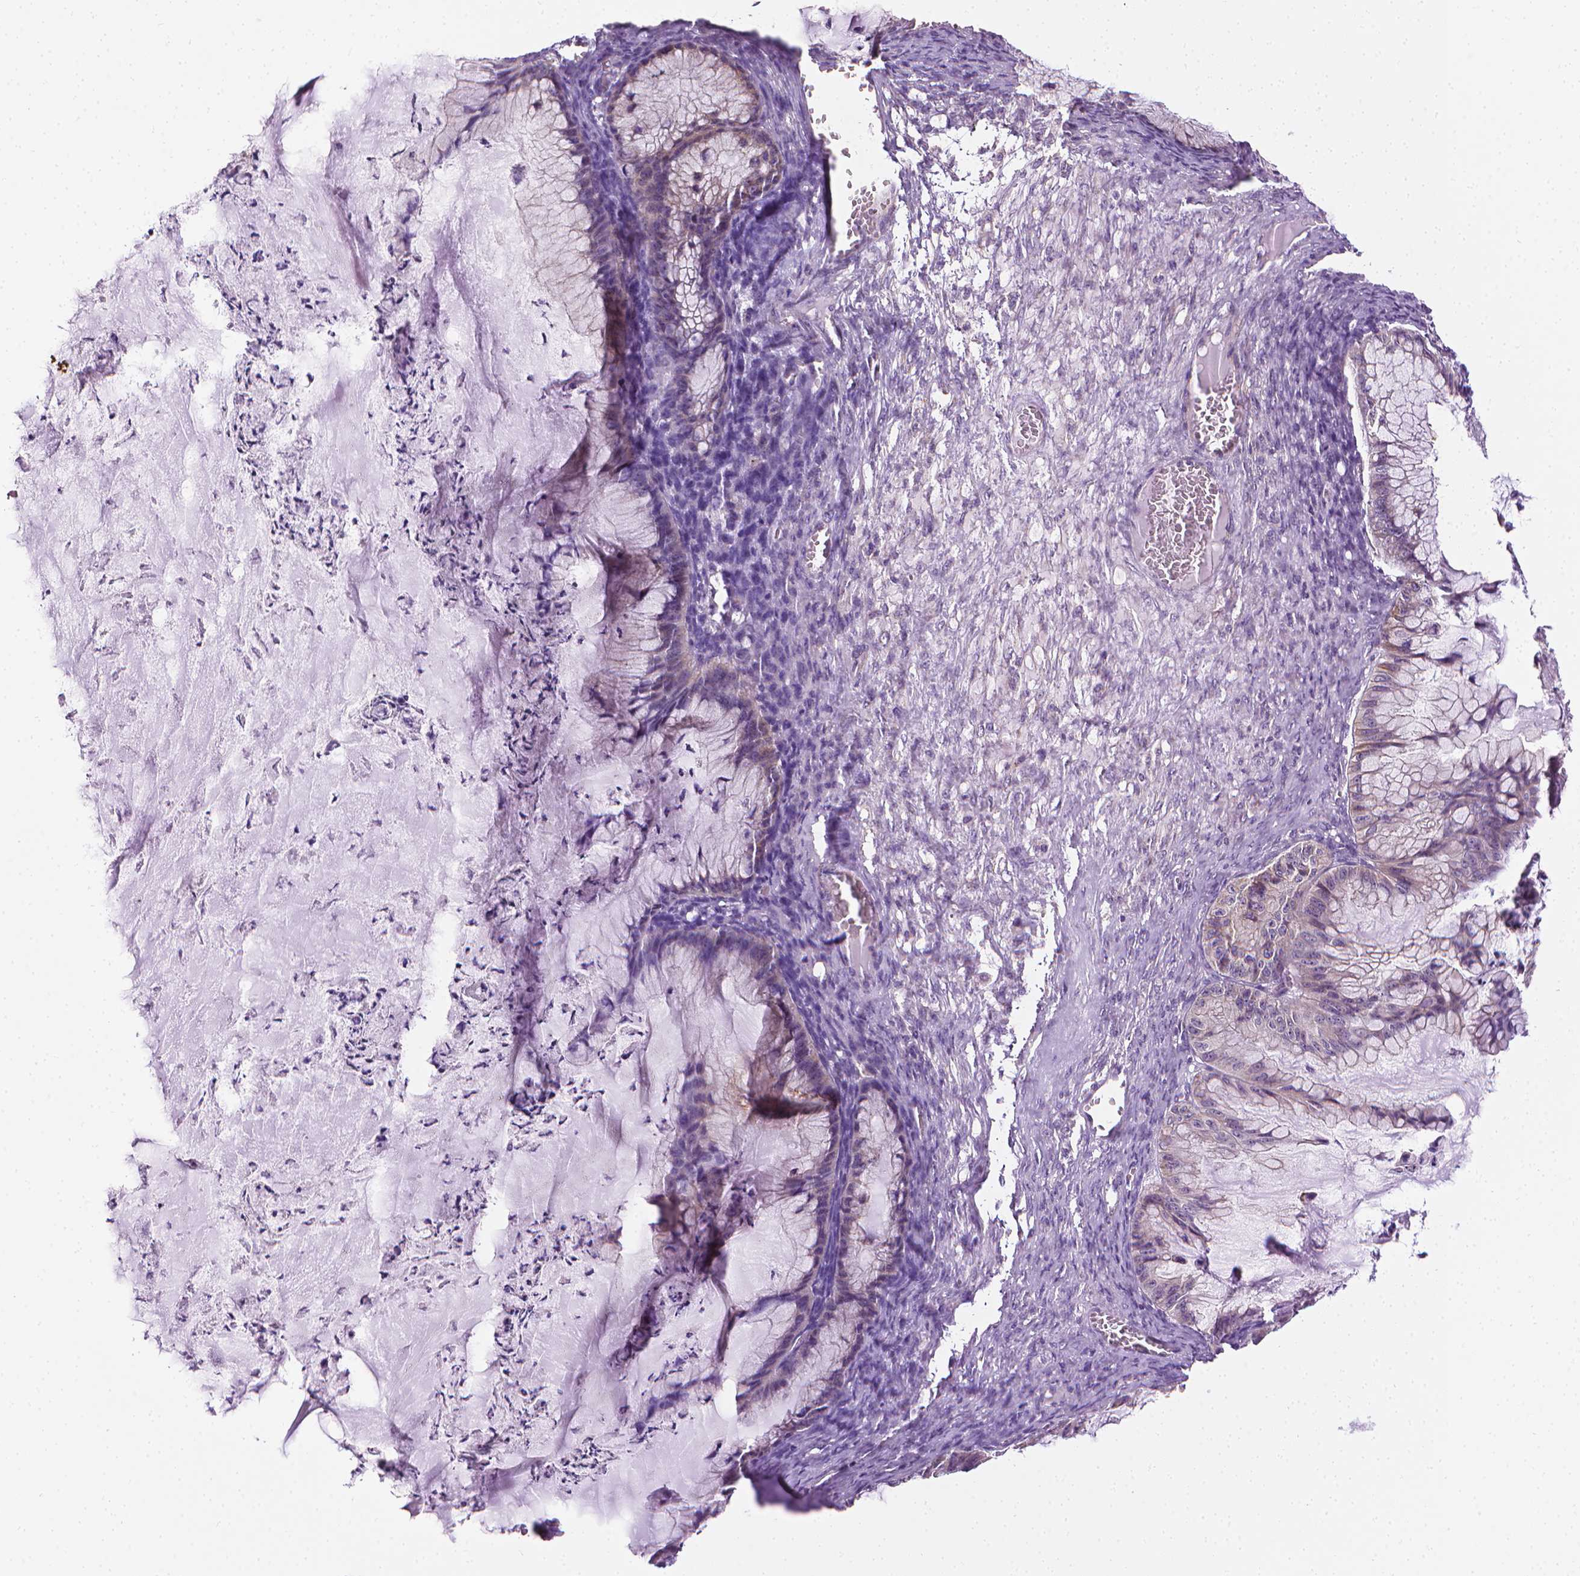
{"staining": {"intensity": "negative", "quantity": "none", "location": "none"}, "tissue": "ovarian cancer", "cell_type": "Tumor cells", "image_type": "cancer", "snomed": [{"axis": "morphology", "description": "Cystadenocarcinoma, mucinous, NOS"}, {"axis": "topography", "description": "Ovary"}], "caption": "This micrograph is of ovarian cancer (mucinous cystadenocarcinoma) stained with immunohistochemistry (IHC) to label a protein in brown with the nuclei are counter-stained blue. There is no positivity in tumor cells. (Brightfield microscopy of DAB (3,3'-diaminobenzidine) immunohistochemistry (IHC) at high magnification).", "gene": "MCOLN3", "patient": {"sex": "female", "age": 72}}